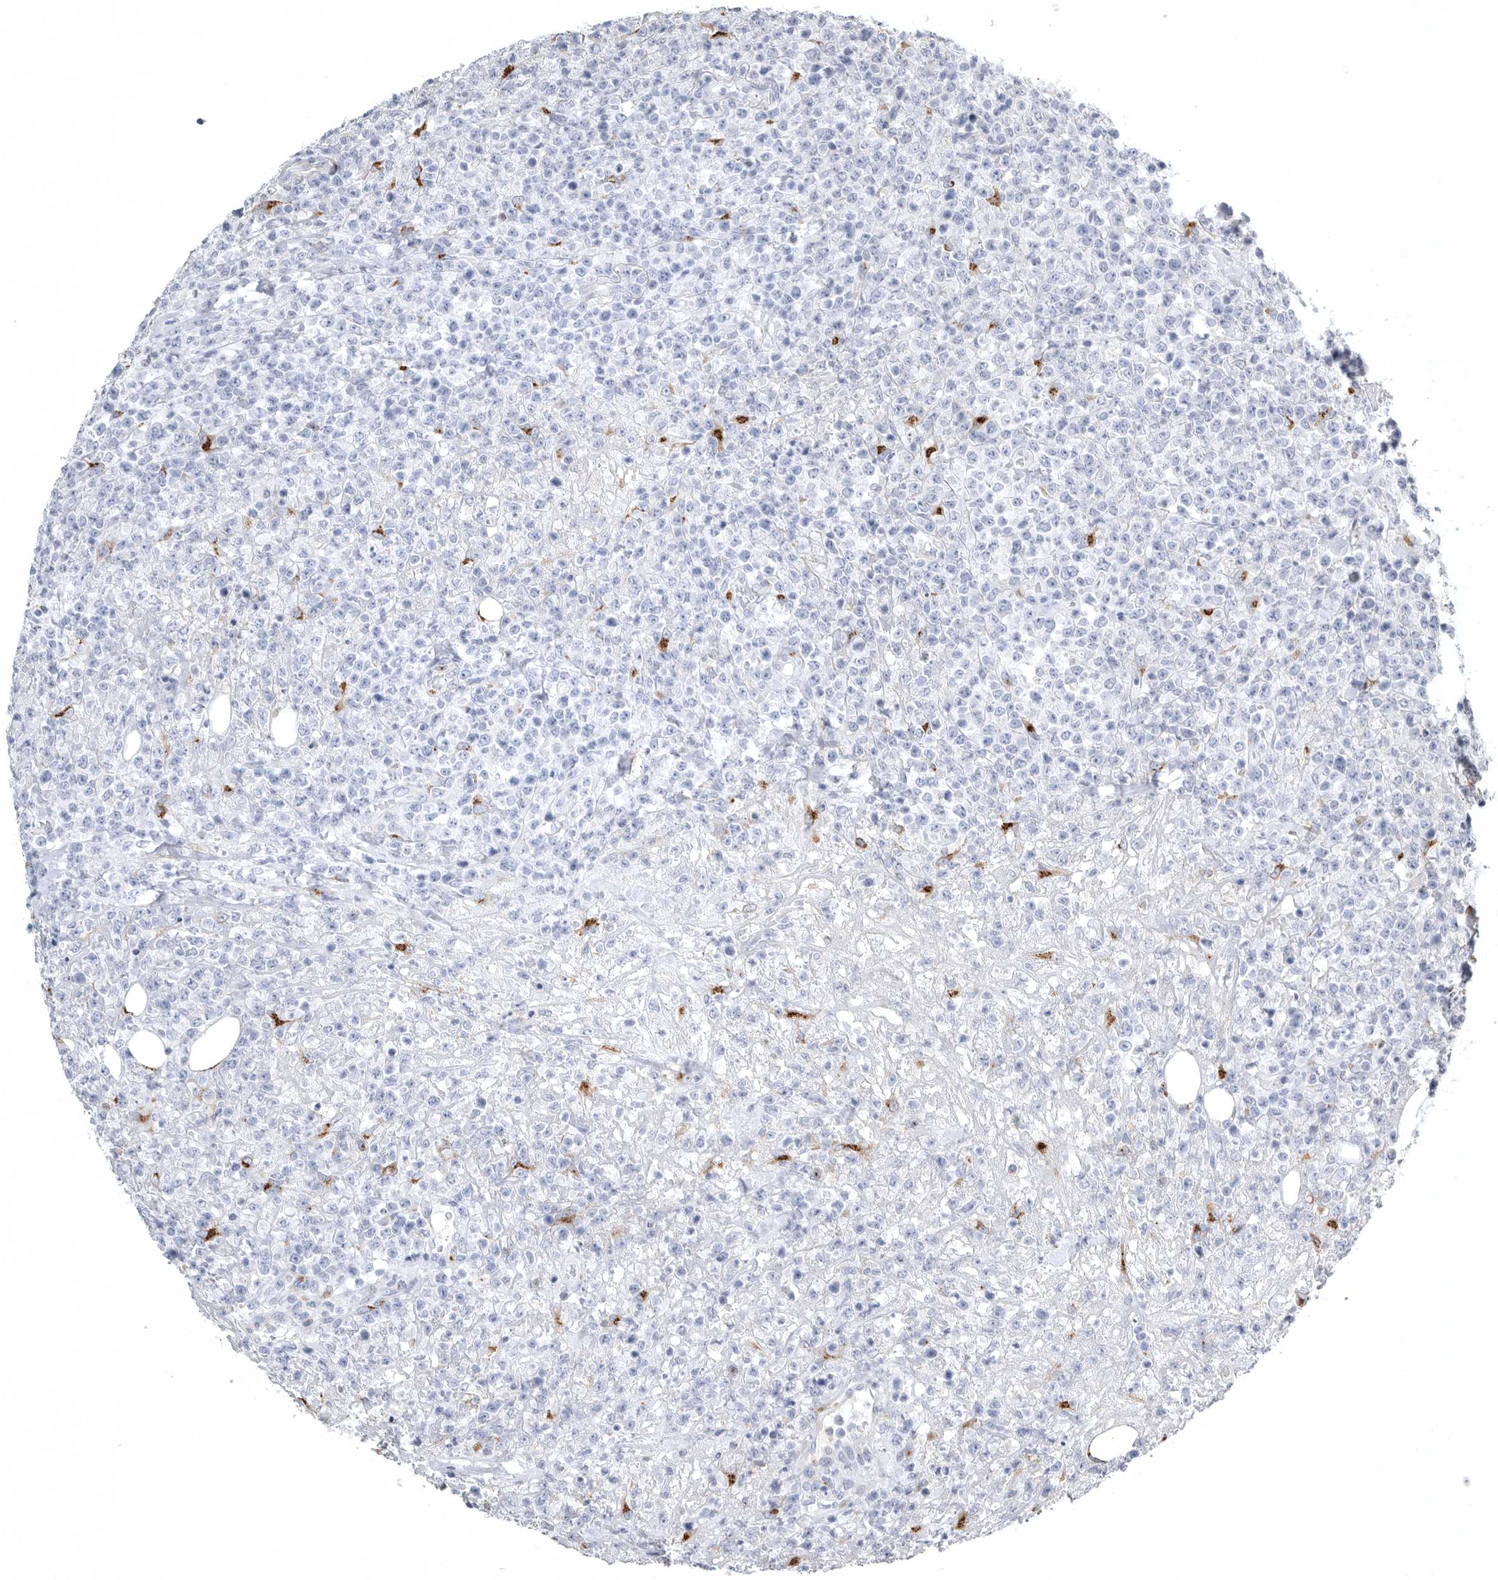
{"staining": {"intensity": "strong", "quantity": "<25%", "location": "cytoplasmic/membranous"}, "tissue": "lymphoma", "cell_type": "Tumor cells", "image_type": "cancer", "snomed": [{"axis": "morphology", "description": "Malignant lymphoma, non-Hodgkin's type, High grade"}, {"axis": "topography", "description": "Colon"}], "caption": "Protein expression analysis of lymphoma demonstrates strong cytoplasmic/membranous expression in about <25% of tumor cells.", "gene": "TIMP1", "patient": {"sex": "female", "age": 53}}